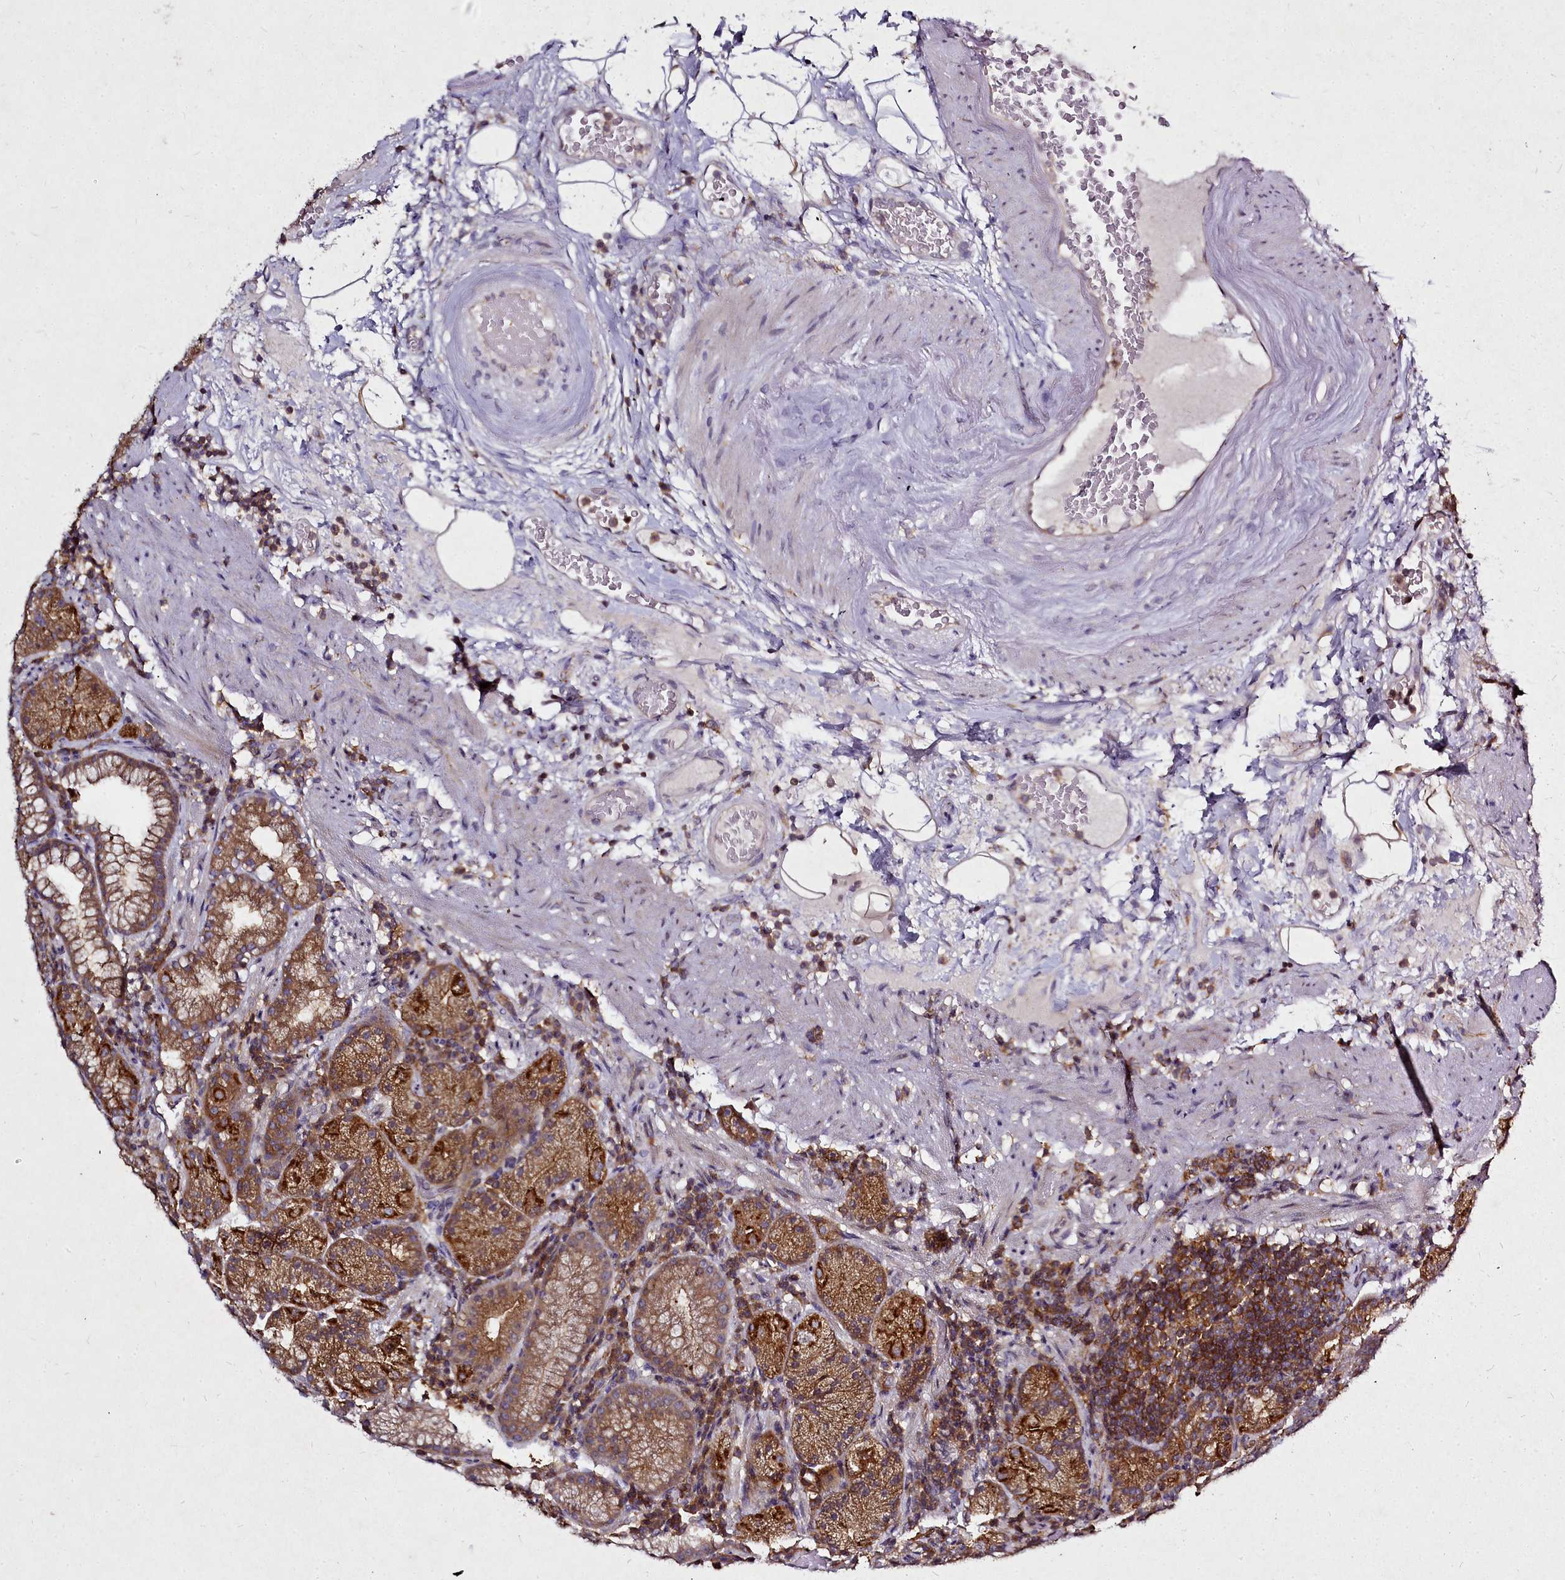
{"staining": {"intensity": "strong", "quantity": ">75%", "location": "cytoplasmic/membranous"}, "tissue": "stomach", "cell_type": "Glandular cells", "image_type": "normal", "snomed": [{"axis": "morphology", "description": "Normal tissue, NOS"}, {"axis": "morphology", "description": "Inflammation, NOS"}, {"axis": "topography", "description": "Stomach"}], "caption": "The micrograph demonstrates staining of benign stomach, revealing strong cytoplasmic/membranous protein staining (brown color) within glandular cells.", "gene": "NCKAP1L", "patient": {"sex": "male", "age": 79}}